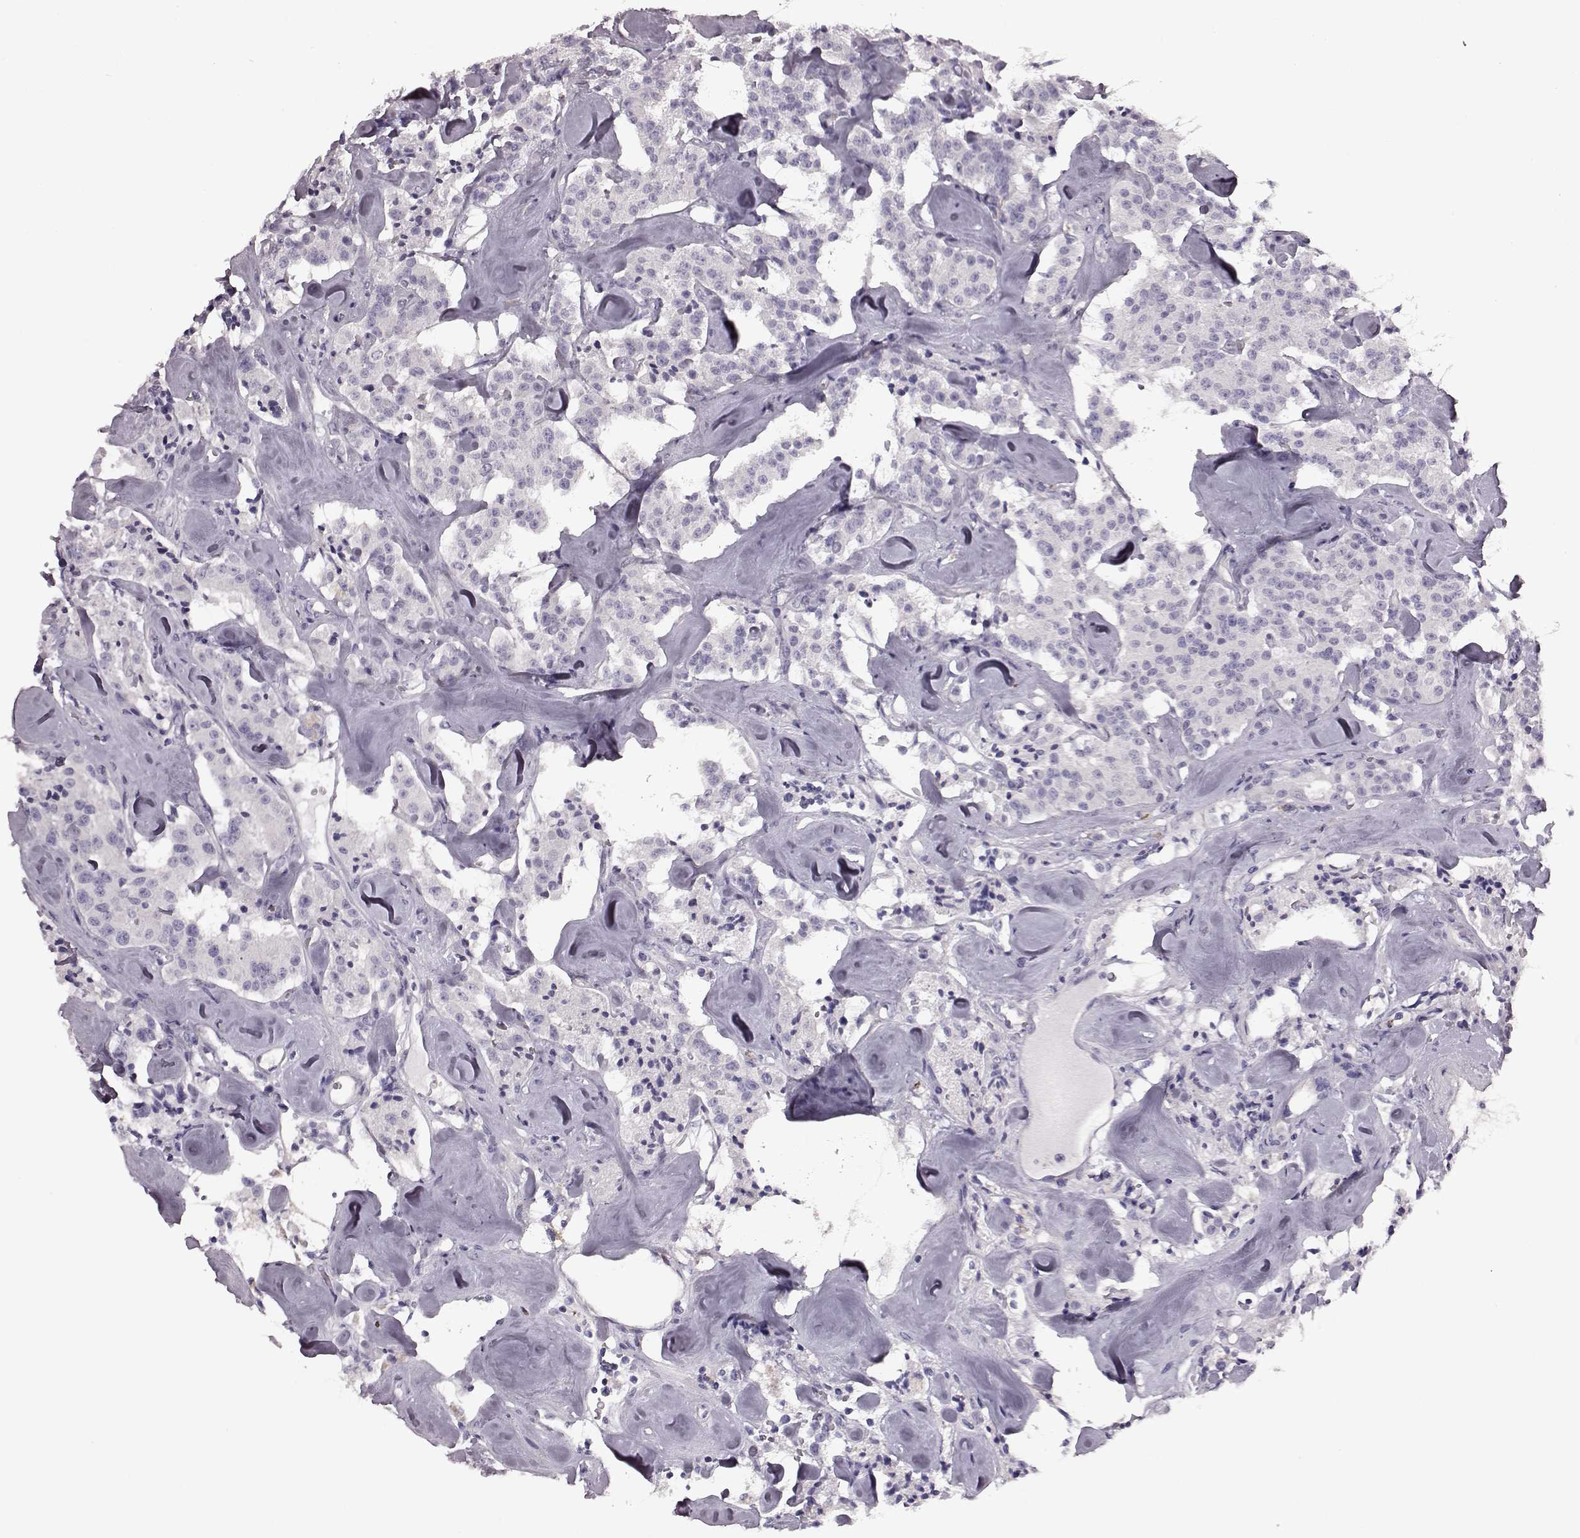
{"staining": {"intensity": "negative", "quantity": "none", "location": "none"}, "tissue": "carcinoid", "cell_type": "Tumor cells", "image_type": "cancer", "snomed": [{"axis": "morphology", "description": "Carcinoid, malignant, NOS"}, {"axis": "topography", "description": "Pancreas"}], "caption": "Immunohistochemistry (IHC) image of neoplastic tissue: carcinoid (malignant) stained with DAB (3,3'-diaminobenzidine) exhibits no significant protein staining in tumor cells.", "gene": "SNTG1", "patient": {"sex": "male", "age": 41}}